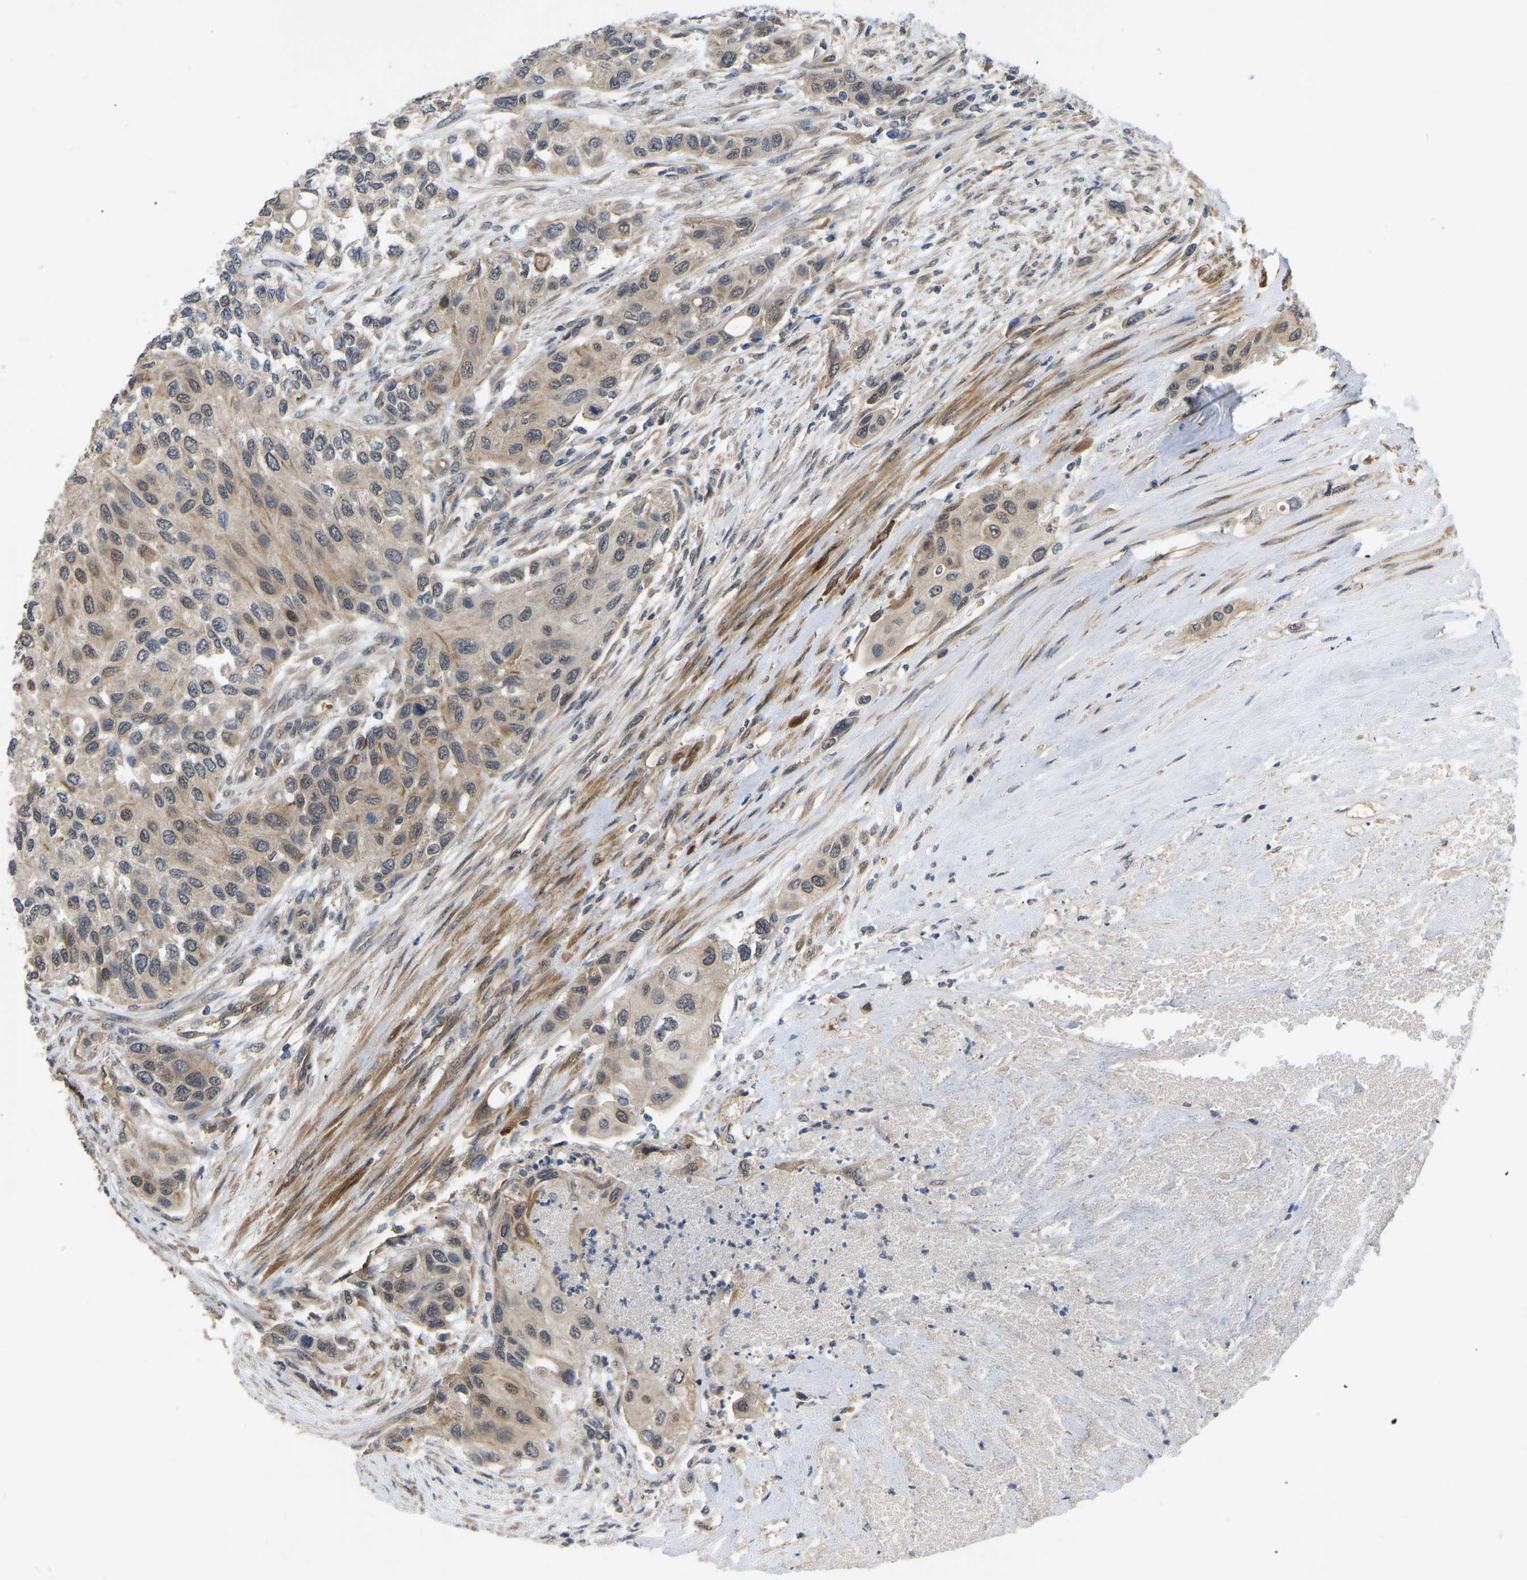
{"staining": {"intensity": "weak", "quantity": ">75%", "location": "cytoplasmic/membranous"}, "tissue": "urothelial cancer", "cell_type": "Tumor cells", "image_type": "cancer", "snomed": [{"axis": "morphology", "description": "Urothelial carcinoma, High grade"}, {"axis": "topography", "description": "Urinary bladder"}], "caption": "A high-resolution image shows immunohistochemistry (IHC) staining of urothelial cancer, which shows weak cytoplasmic/membranous expression in about >75% of tumor cells.", "gene": "LIMK2", "patient": {"sex": "female", "age": 56}}